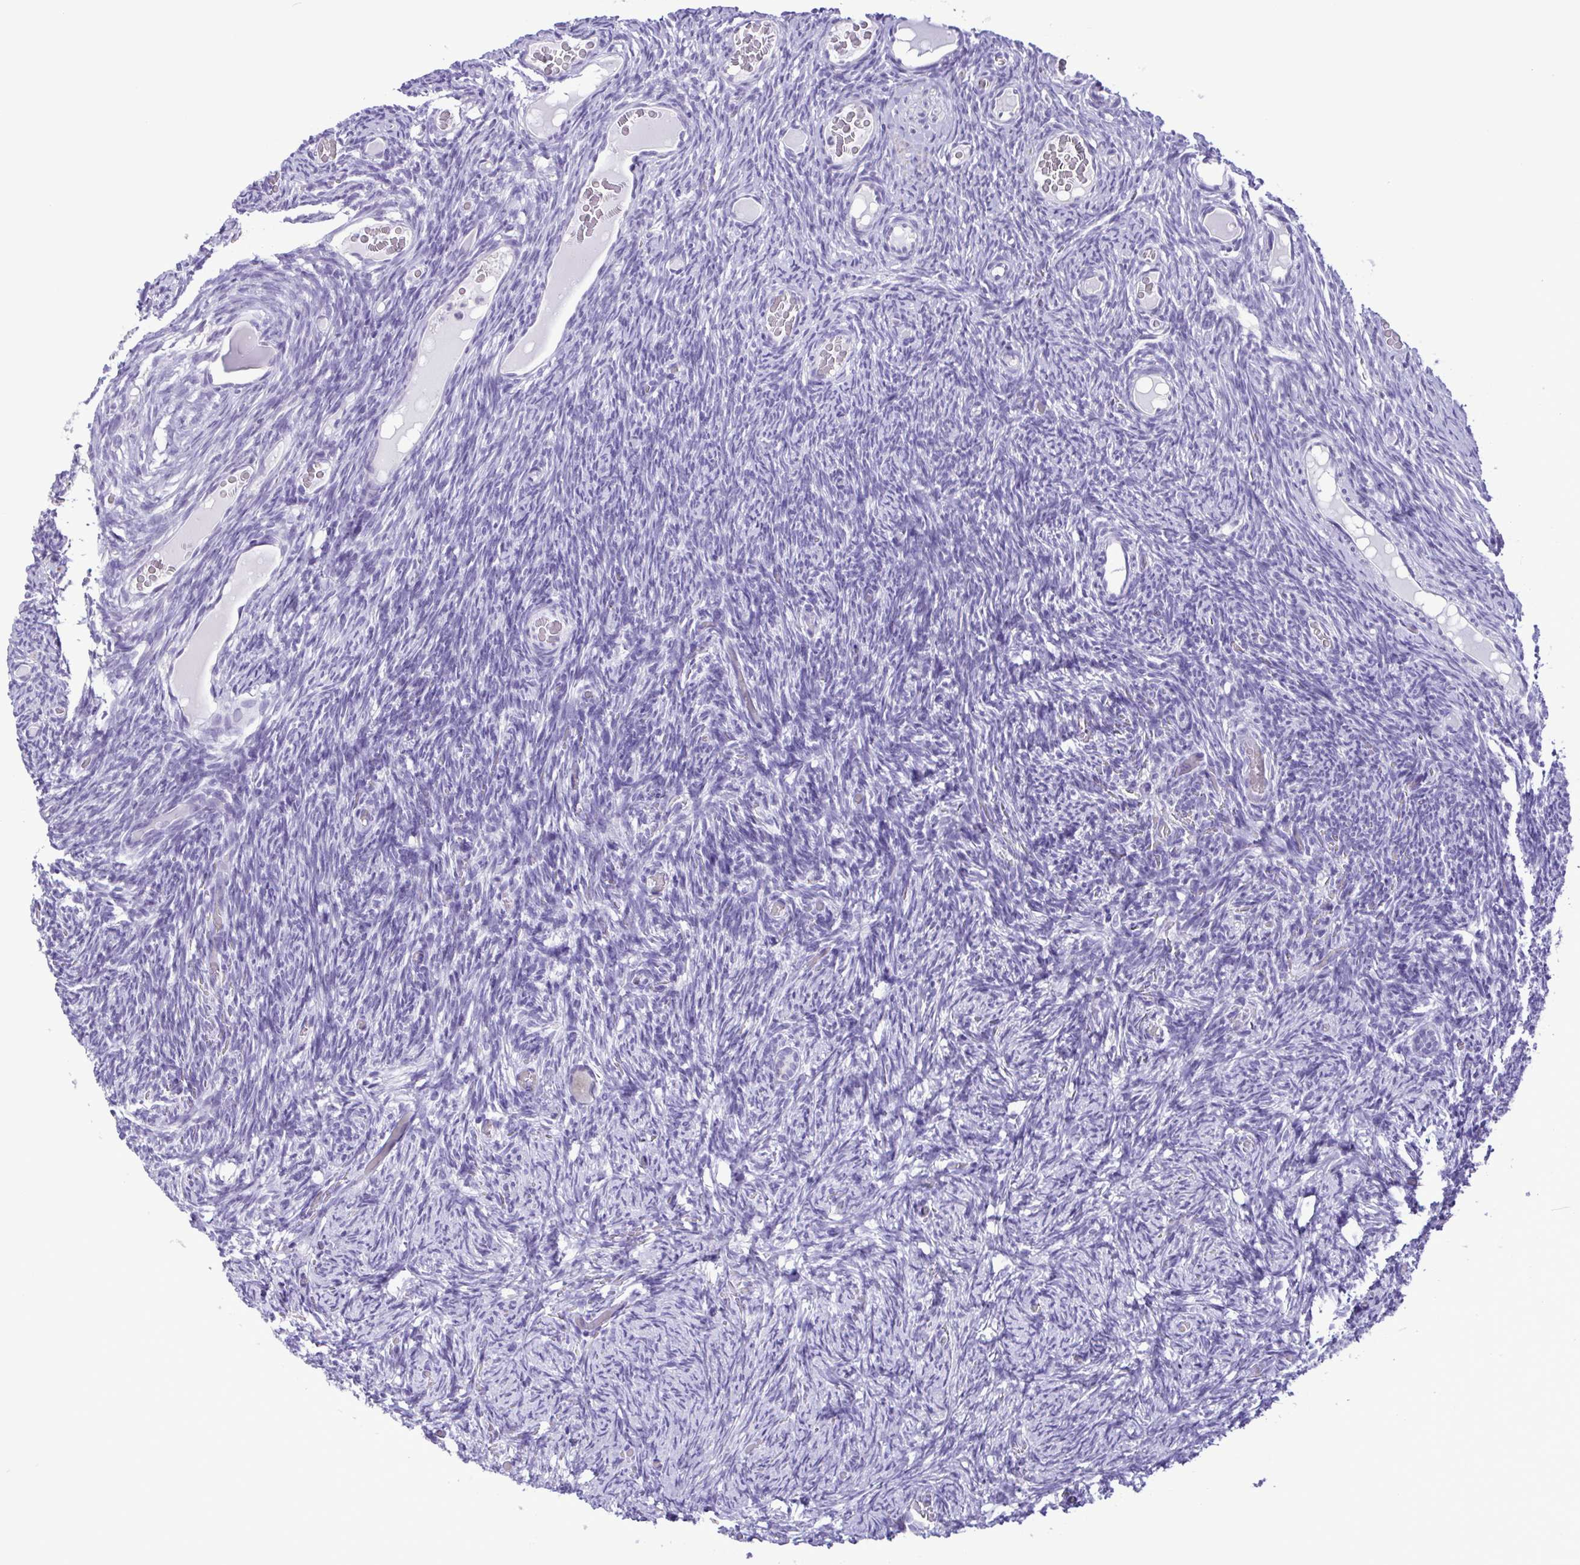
{"staining": {"intensity": "negative", "quantity": "none", "location": "none"}, "tissue": "ovary", "cell_type": "Follicle cells", "image_type": "normal", "snomed": [{"axis": "morphology", "description": "Normal tissue, NOS"}, {"axis": "topography", "description": "Ovary"}], "caption": "A micrograph of ovary stained for a protein reveals no brown staining in follicle cells. (DAB (3,3'-diaminobenzidine) IHC, high magnification).", "gene": "CBY2", "patient": {"sex": "female", "age": 34}}